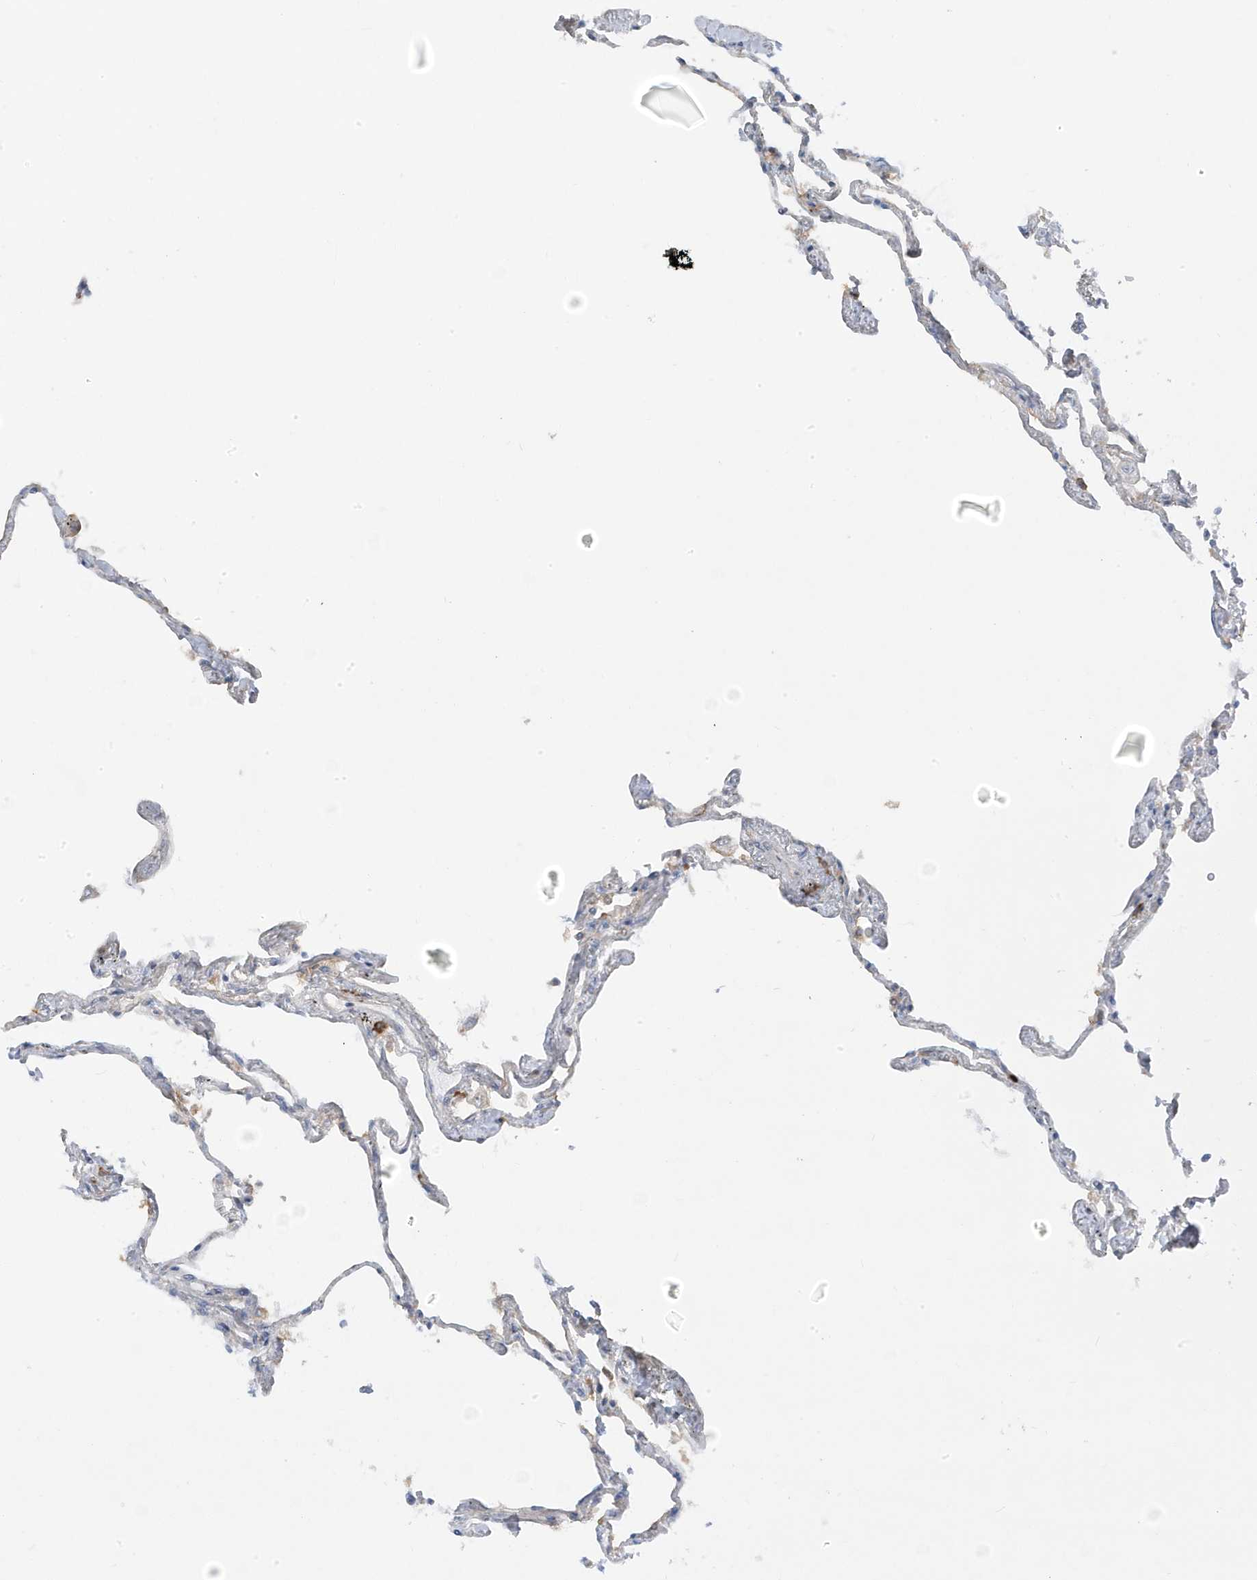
{"staining": {"intensity": "negative", "quantity": "none", "location": "none"}, "tissue": "lung", "cell_type": "Alveolar cells", "image_type": "normal", "snomed": [{"axis": "morphology", "description": "Normal tissue, NOS"}, {"axis": "topography", "description": "Lung"}], "caption": "Immunohistochemistry of normal lung displays no staining in alveolar cells.", "gene": "ZNF654", "patient": {"sex": "female", "age": 67}}